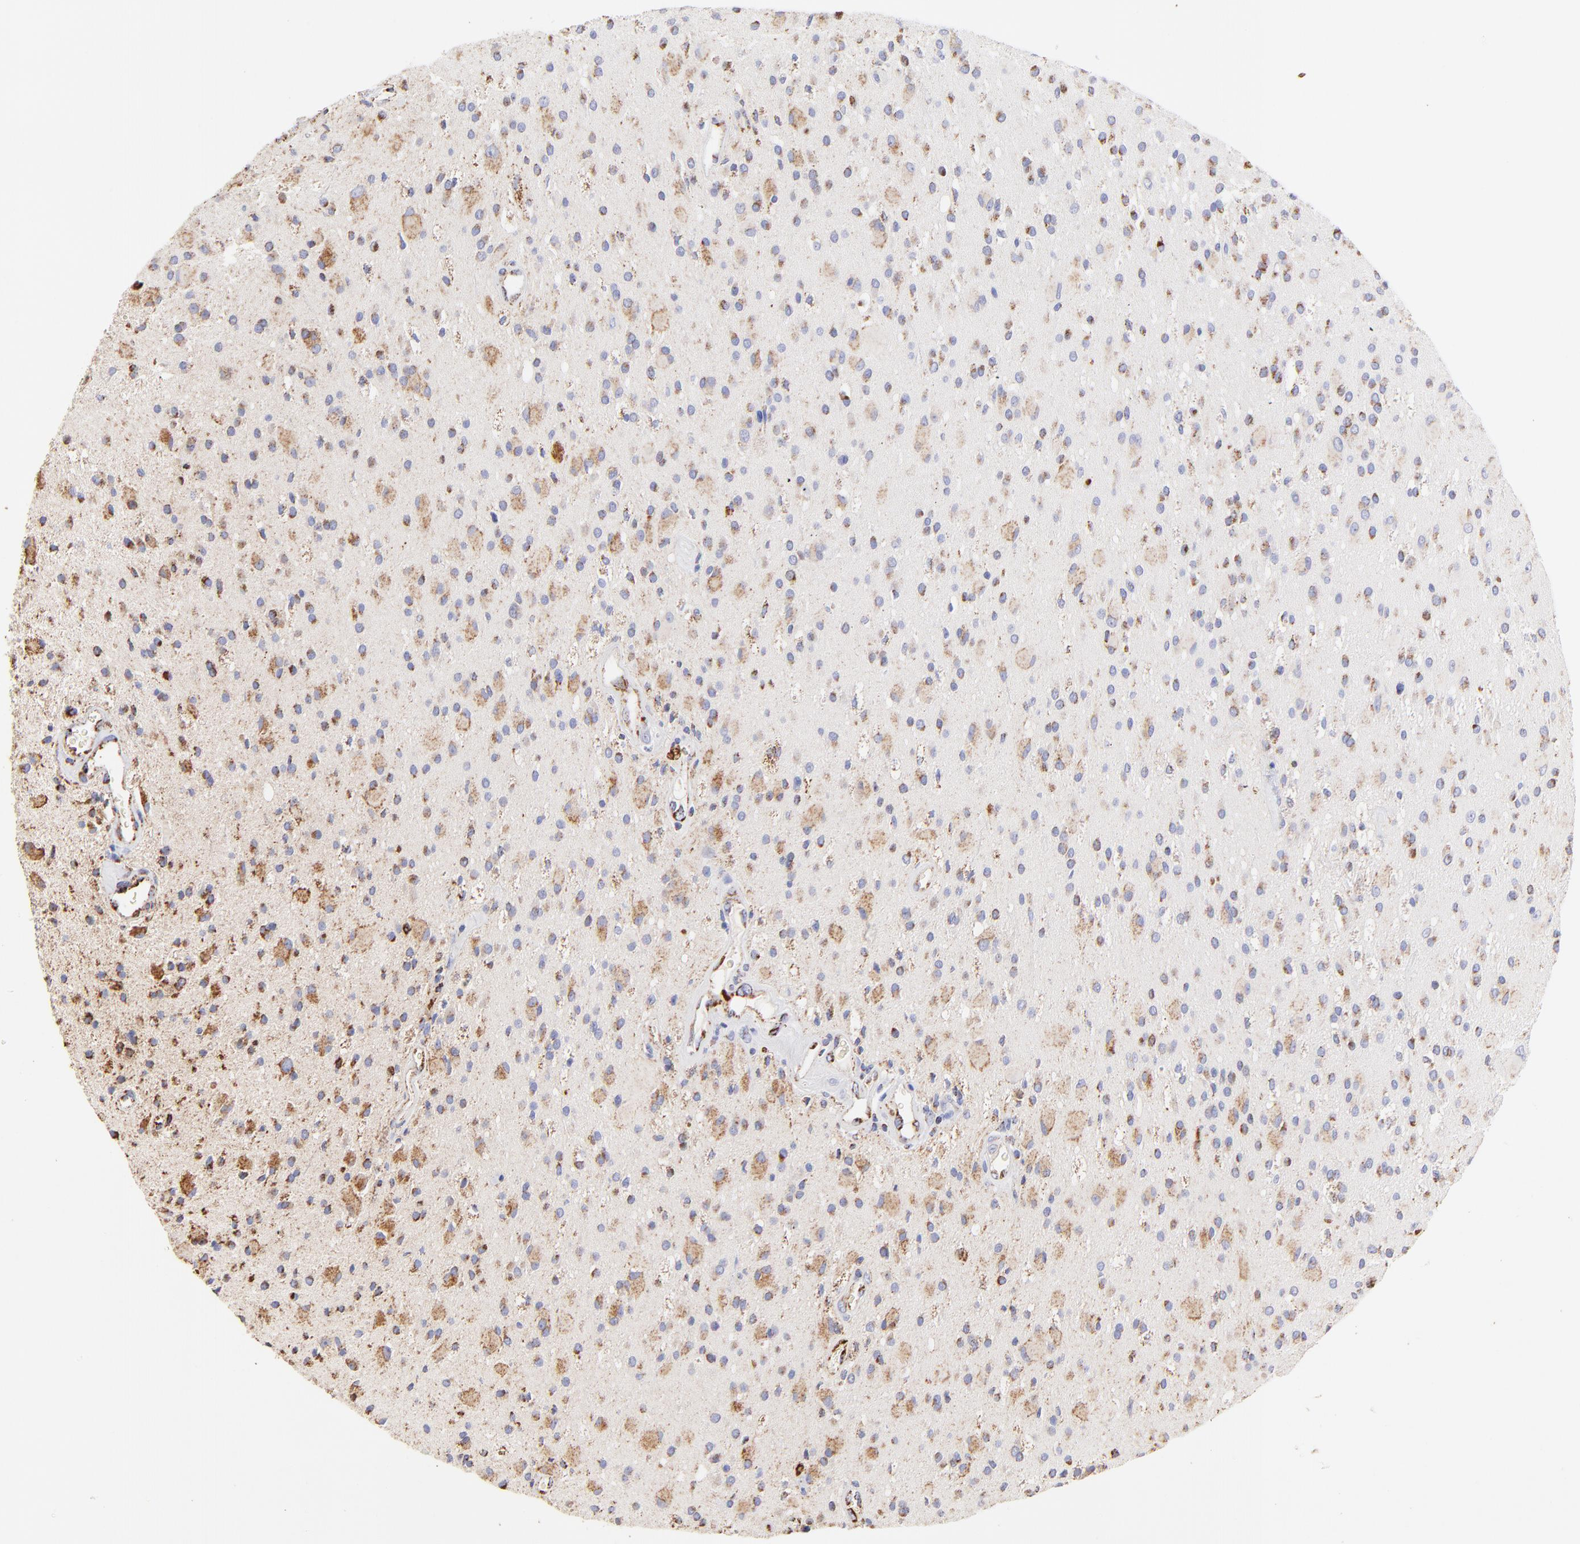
{"staining": {"intensity": "moderate", "quantity": "25%-75%", "location": "cytoplasmic/membranous"}, "tissue": "glioma", "cell_type": "Tumor cells", "image_type": "cancer", "snomed": [{"axis": "morphology", "description": "Glioma, malignant, Low grade"}, {"axis": "topography", "description": "Brain"}], "caption": "A brown stain shows moderate cytoplasmic/membranous expression of a protein in malignant glioma (low-grade) tumor cells. The staining was performed using DAB (3,3'-diaminobenzidine) to visualize the protein expression in brown, while the nuclei were stained in blue with hematoxylin (Magnification: 20x).", "gene": "ECH1", "patient": {"sex": "male", "age": 58}}